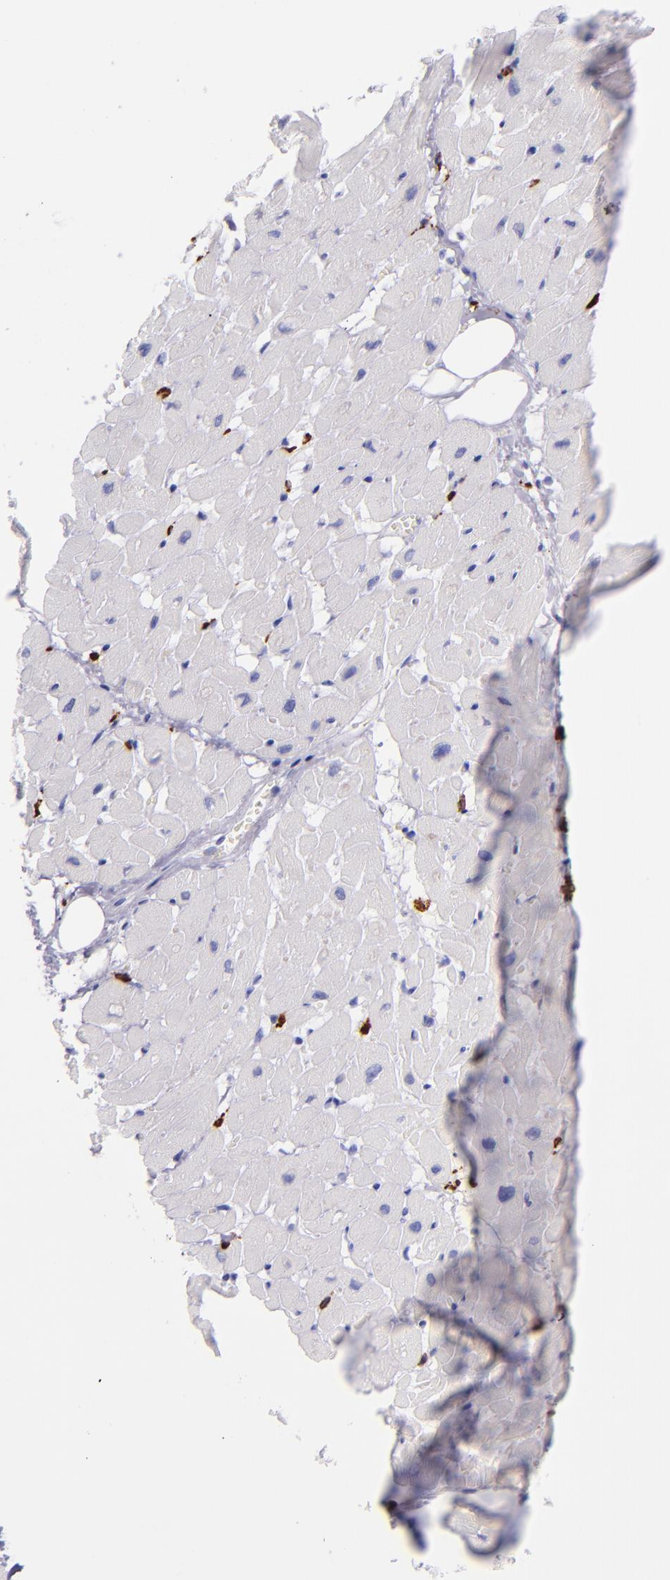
{"staining": {"intensity": "negative", "quantity": "none", "location": "none"}, "tissue": "heart muscle", "cell_type": "Cardiomyocytes", "image_type": "normal", "snomed": [{"axis": "morphology", "description": "Normal tissue, NOS"}, {"axis": "topography", "description": "Heart"}], "caption": "High power microscopy photomicrograph of an IHC photomicrograph of unremarkable heart muscle, revealing no significant expression in cardiomyocytes.", "gene": "CD163", "patient": {"sex": "female", "age": 19}}